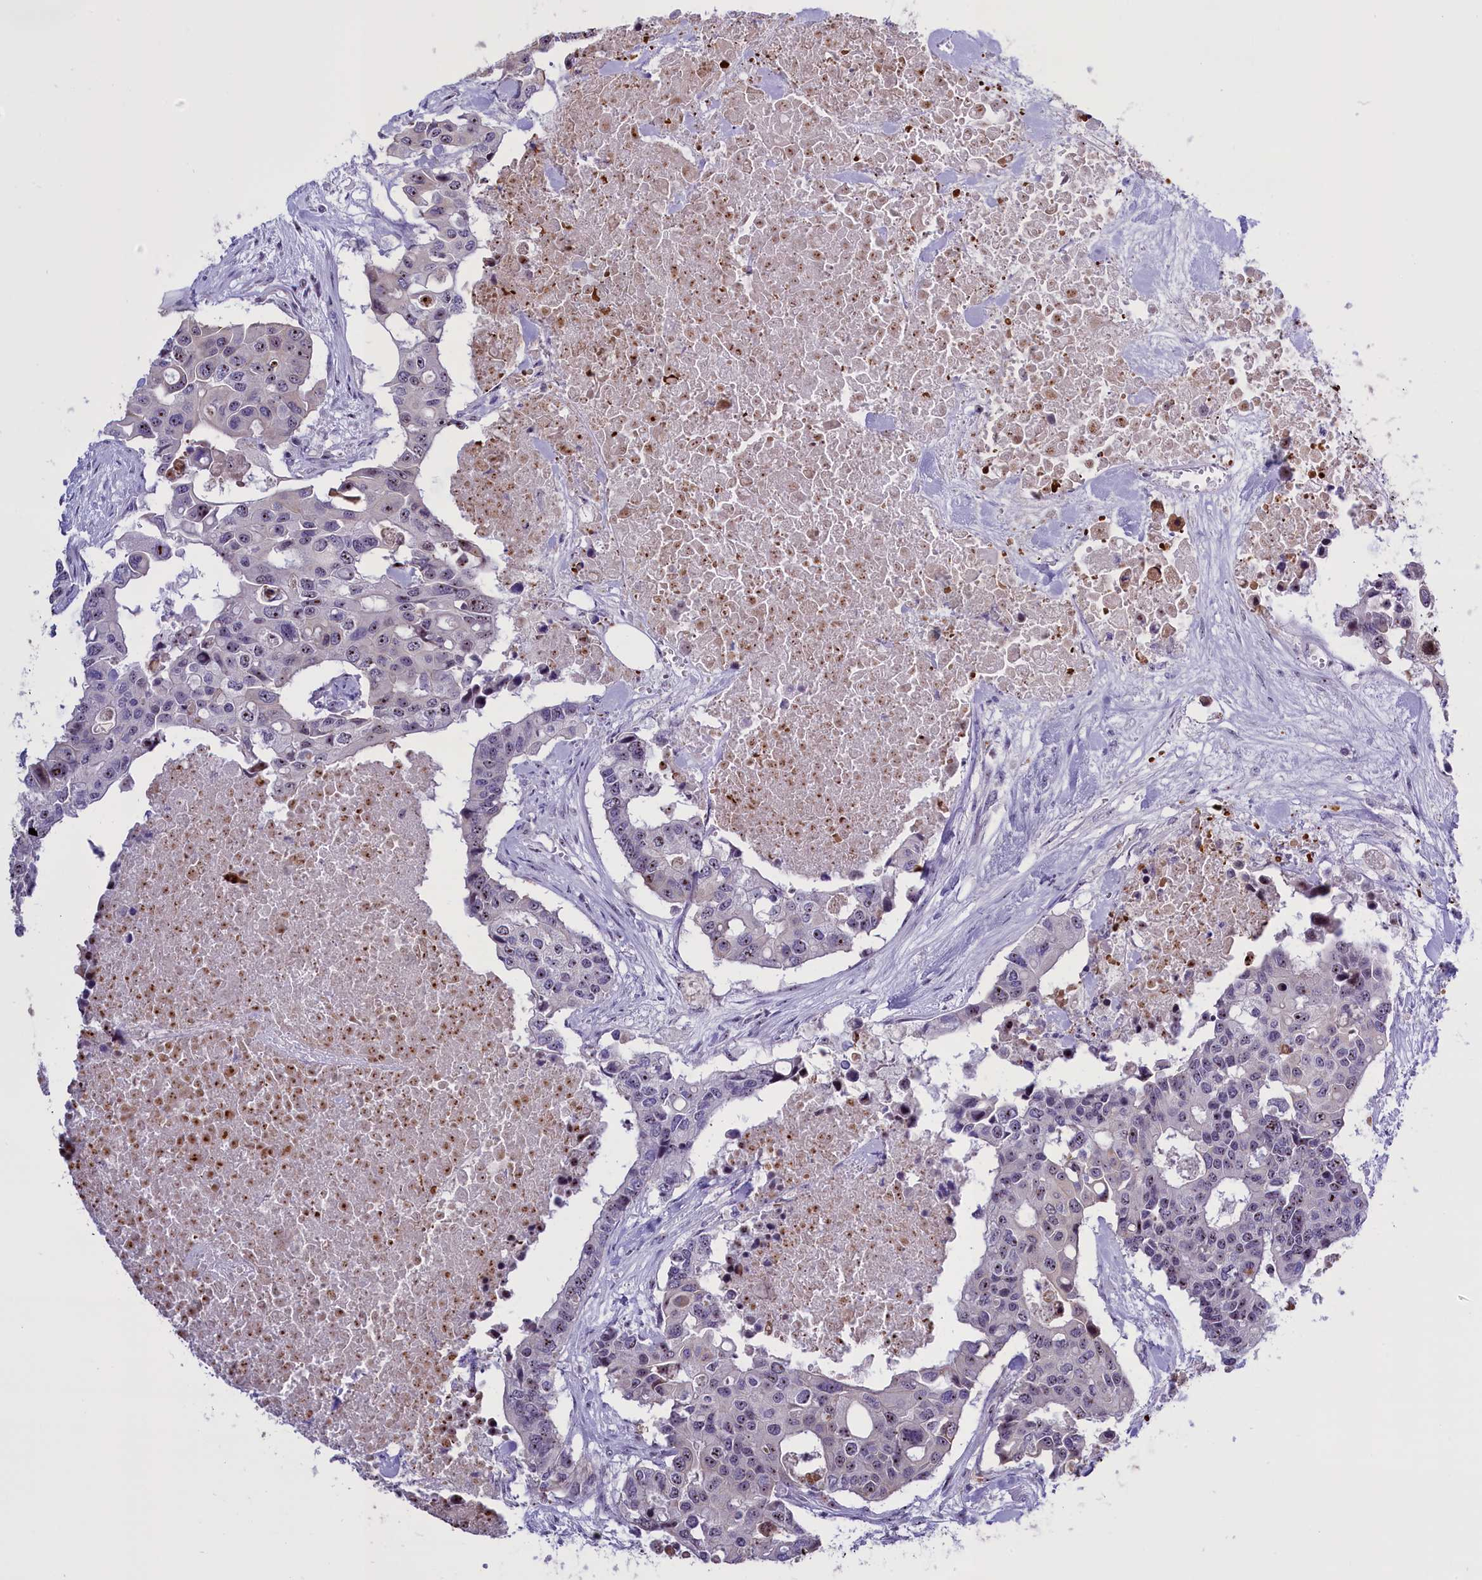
{"staining": {"intensity": "moderate", "quantity": "<25%", "location": "nuclear"}, "tissue": "colorectal cancer", "cell_type": "Tumor cells", "image_type": "cancer", "snomed": [{"axis": "morphology", "description": "Adenocarcinoma, NOS"}, {"axis": "topography", "description": "Colon"}], "caption": "Immunohistochemistry (IHC) image of colorectal adenocarcinoma stained for a protein (brown), which reveals low levels of moderate nuclear positivity in about <25% of tumor cells.", "gene": "TBL3", "patient": {"sex": "male", "age": 77}}